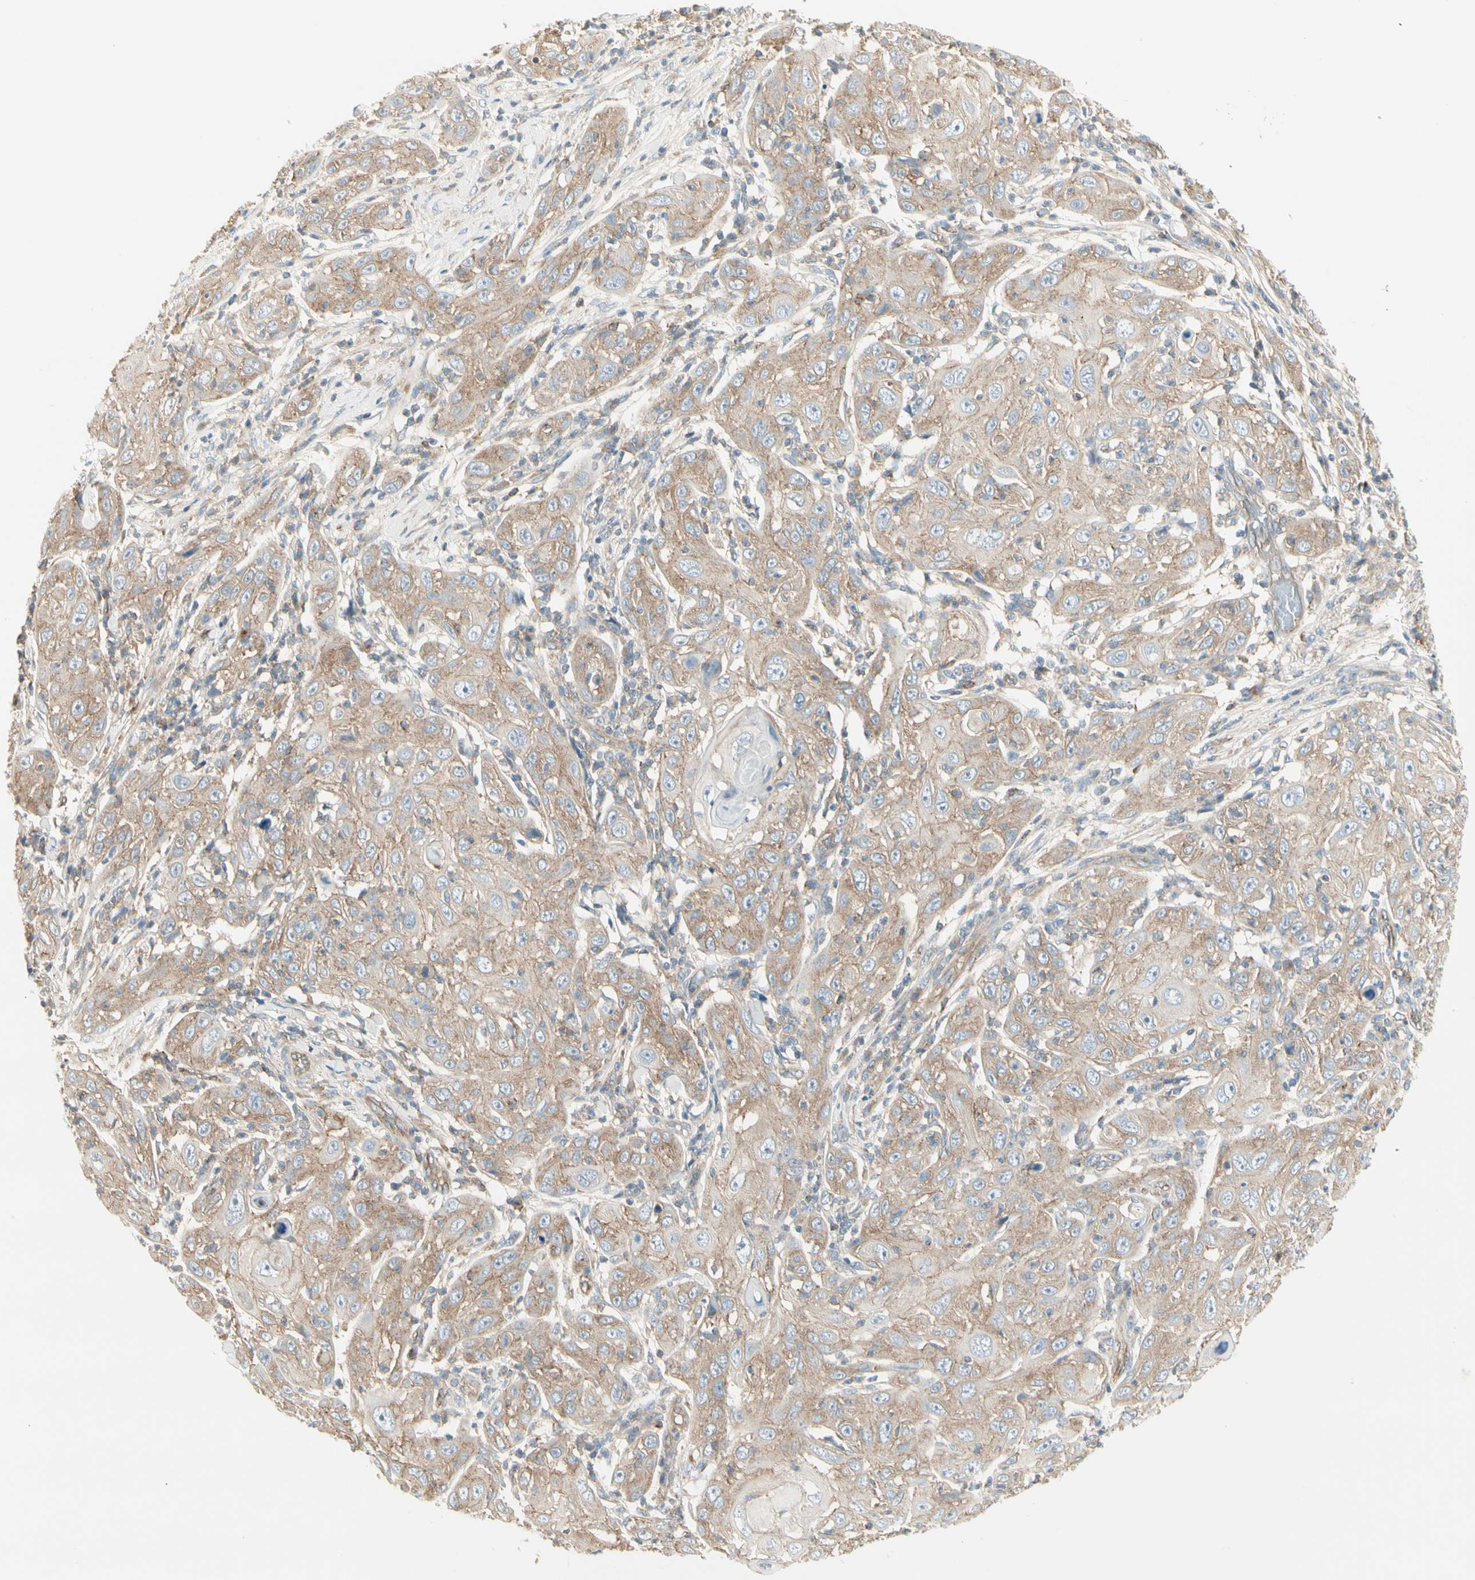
{"staining": {"intensity": "weak", "quantity": ">75%", "location": "cytoplasmic/membranous"}, "tissue": "skin cancer", "cell_type": "Tumor cells", "image_type": "cancer", "snomed": [{"axis": "morphology", "description": "Squamous cell carcinoma, NOS"}, {"axis": "topography", "description": "Skin"}], "caption": "Protein expression analysis of squamous cell carcinoma (skin) exhibits weak cytoplasmic/membranous expression in approximately >75% of tumor cells.", "gene": "AGFG1", "patient": {"sex": "female", "age": 88}}